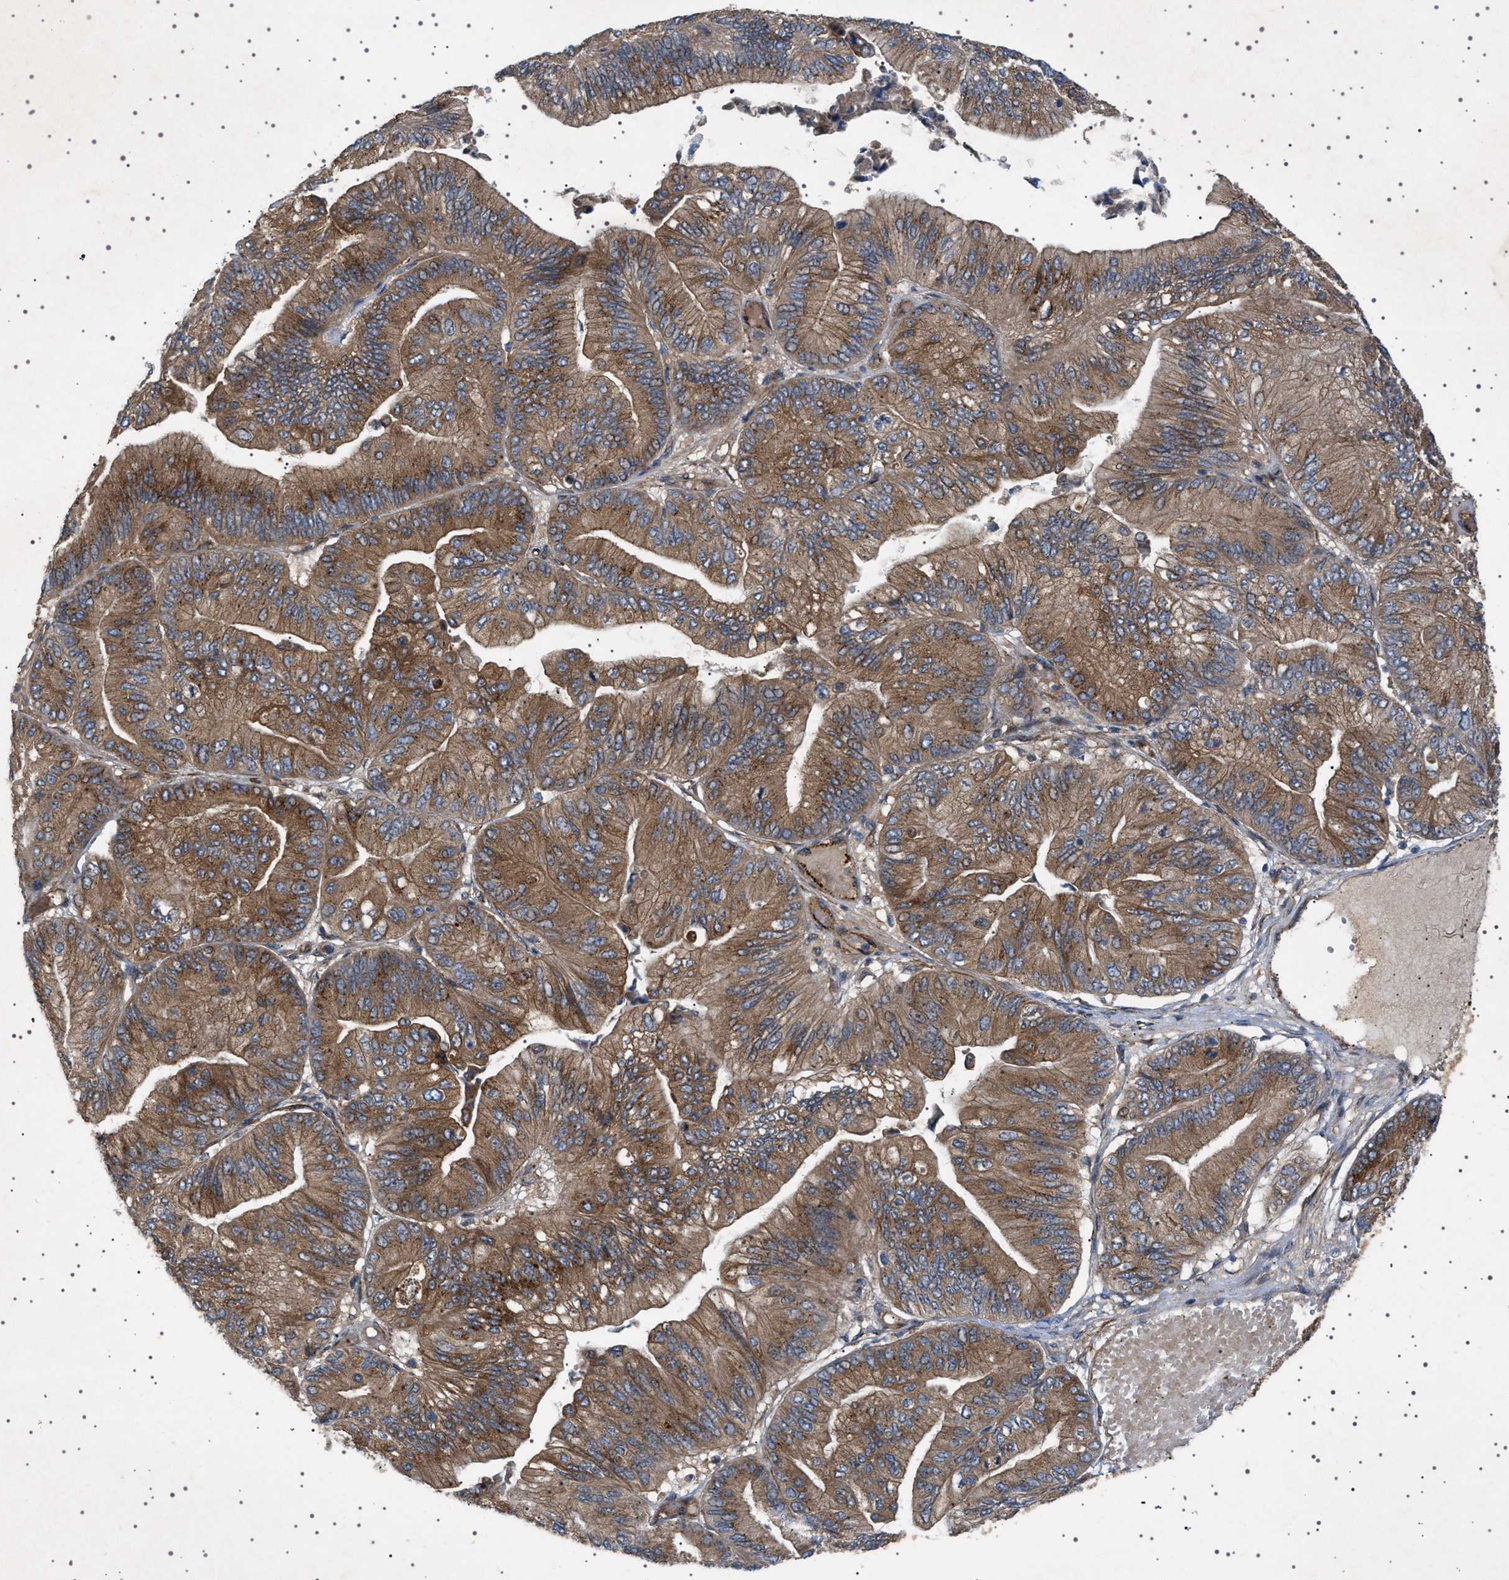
{"staining": {"intensity": "strong", "quantity": ">75%", "location": "cytoplasmic/membranous"}, "tissue": "ovarian cancer", "cell_type": "Tumor cells", "image_type": "cancer", "snomed": [{"axis": "morphology", "description": "Cystadenocarcinoma, mucinous, NOS"}, {"axis": "topography", "description": "Ovary"}], "caption": "Human ovarian mucinous cystadenocarcinoma stained with a protein marker displays strong staining in tumor cells.", "gene": "CCDC186", "patient": {"sex": "female", "age": 61}}